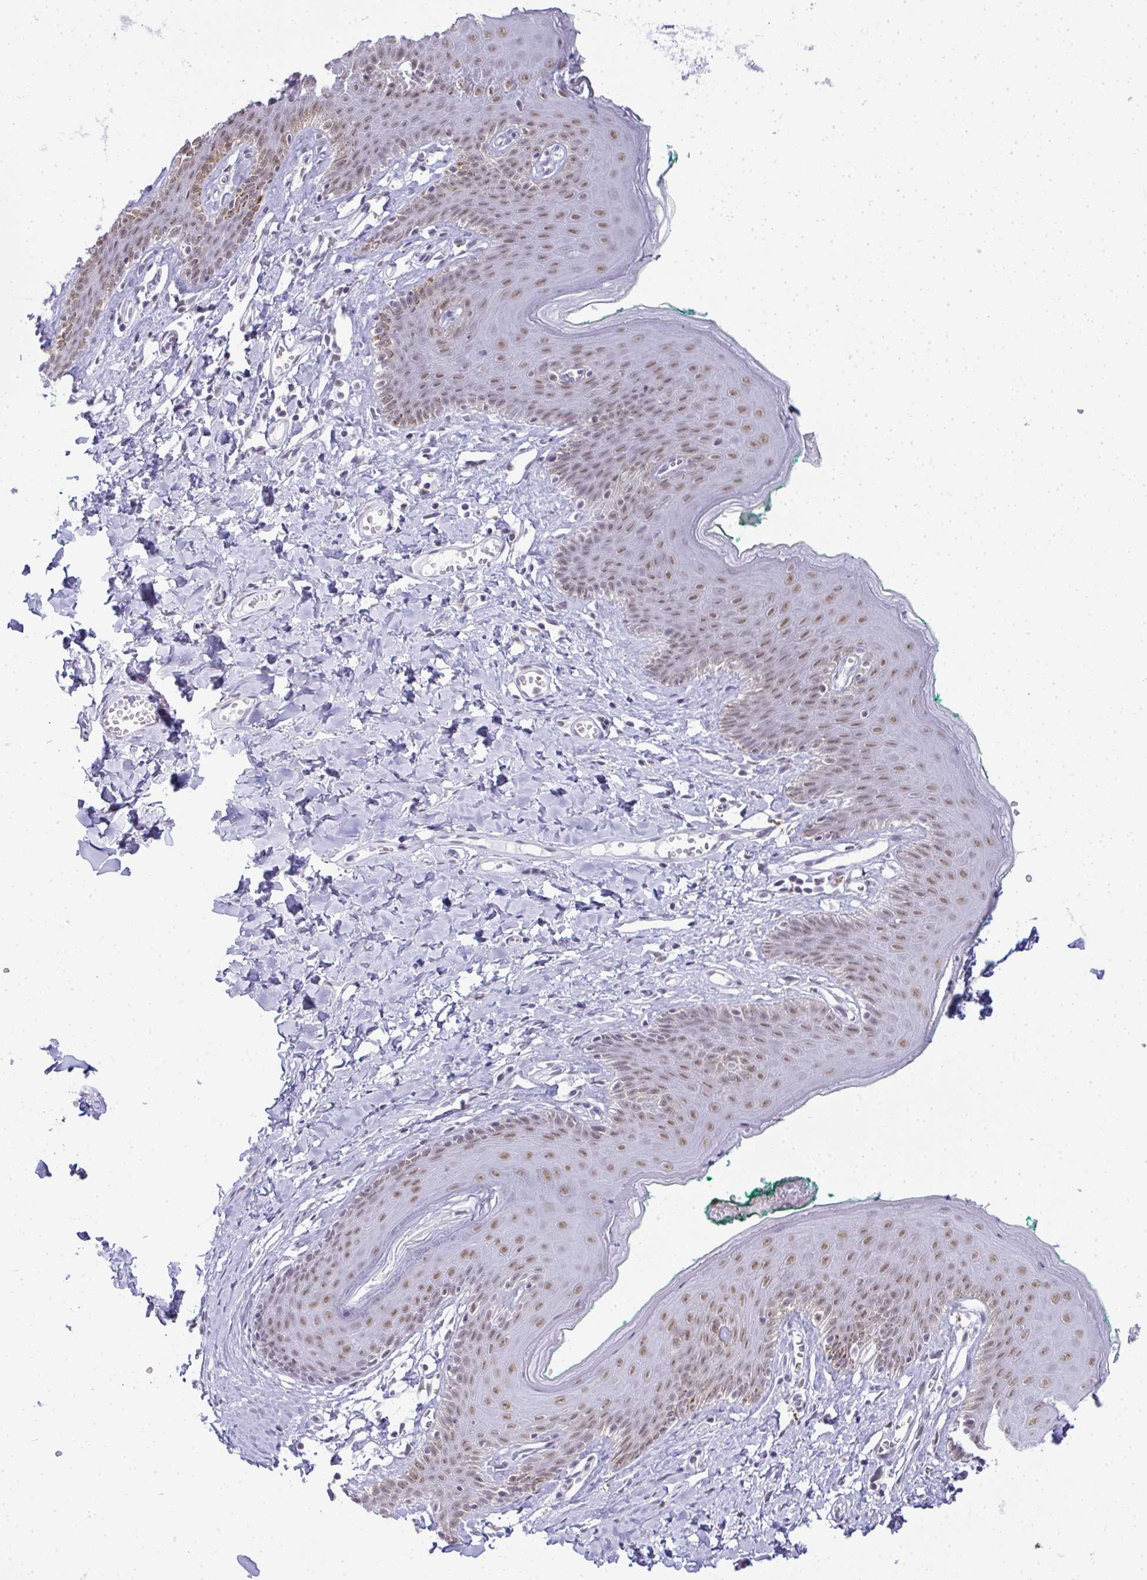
{"staining": {"intensity": "weak", "quantity": "25%-75%", "location": "nuclear"}, "tissue": "skin", "cell_type": "Epidermal cells", "image_type": "normal", "snomed": [{"axis": "morphology", "description": "Normal tissue, NOS"}, {"axis": "topography", "description": "Vulva"}, {"axis": "topography", "description": "Peripheral nerve tissue"}], "caption": "Unremarkable skin shows weak nuclear positivity in approximately 25%-75% of epidermal cells, visualized by immunohistochemistry. (Stains: DAB in brown, nuclei in blue, Microscopy: brightfield microscopy at high magnification).", "gene": "PLA2G1B", "patient": {"sex": "female", "age": 66}}